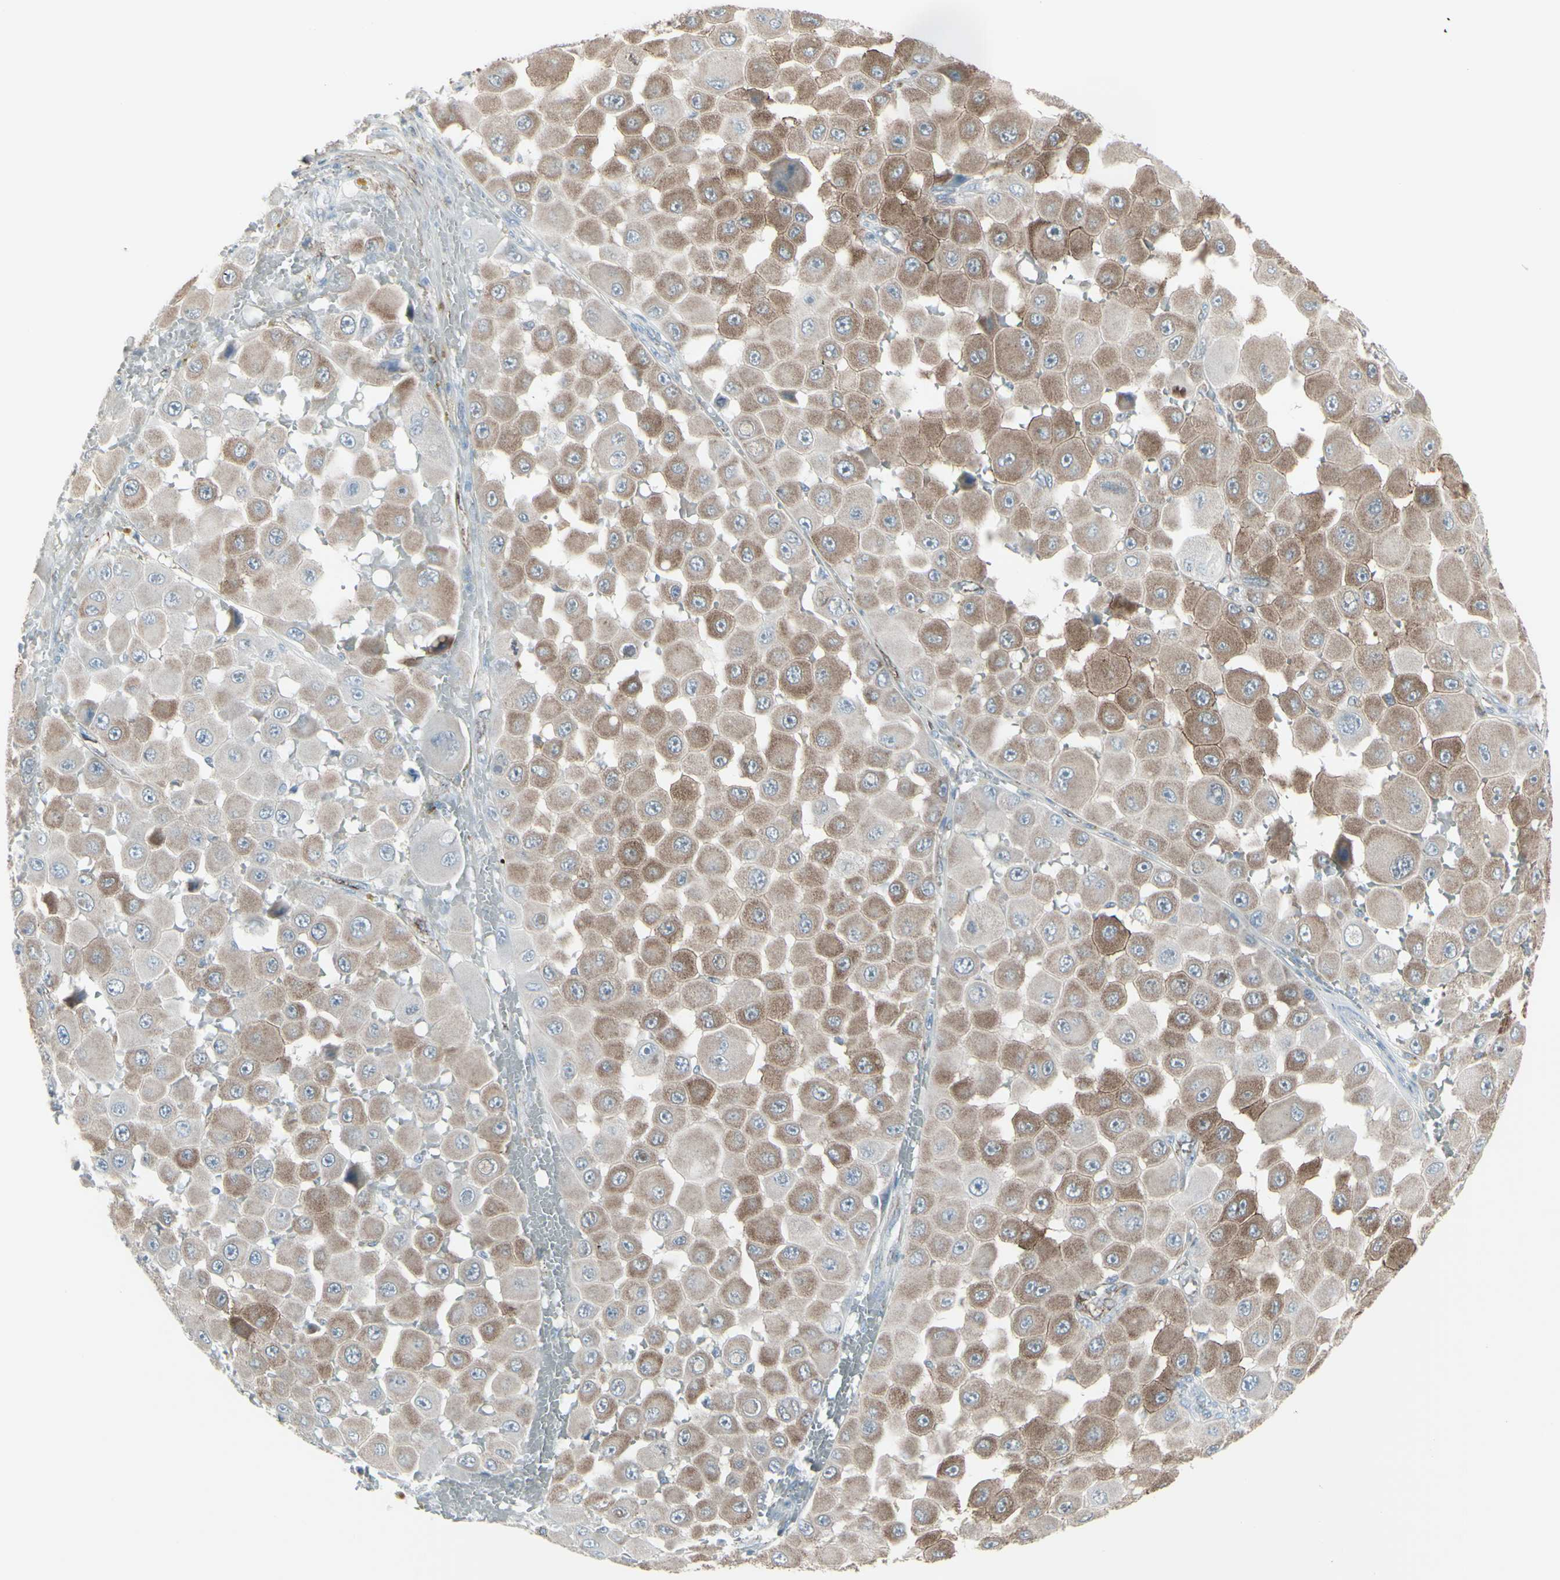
{"staining": {"intensity": "moderate", "quantity": ">75%", "location": "cytoplasmic/membranous"}, "tissue": "melanoma", "cell_type": "Tumor cells", "image_type": "cancer", "snomed": [{"axis": "morphology", "description": "Malignant melanoma, NOS"}, {"axis": "topography", "description": "Skin"}], "caption": "Malignant melanoma stained with a brown dye exhibits moderate cytoplasmic/membranous positive positivity in approximately >75% of tumor cells.", "gene": "GJA1", "patient": {"sex": "female", "age": 81}}